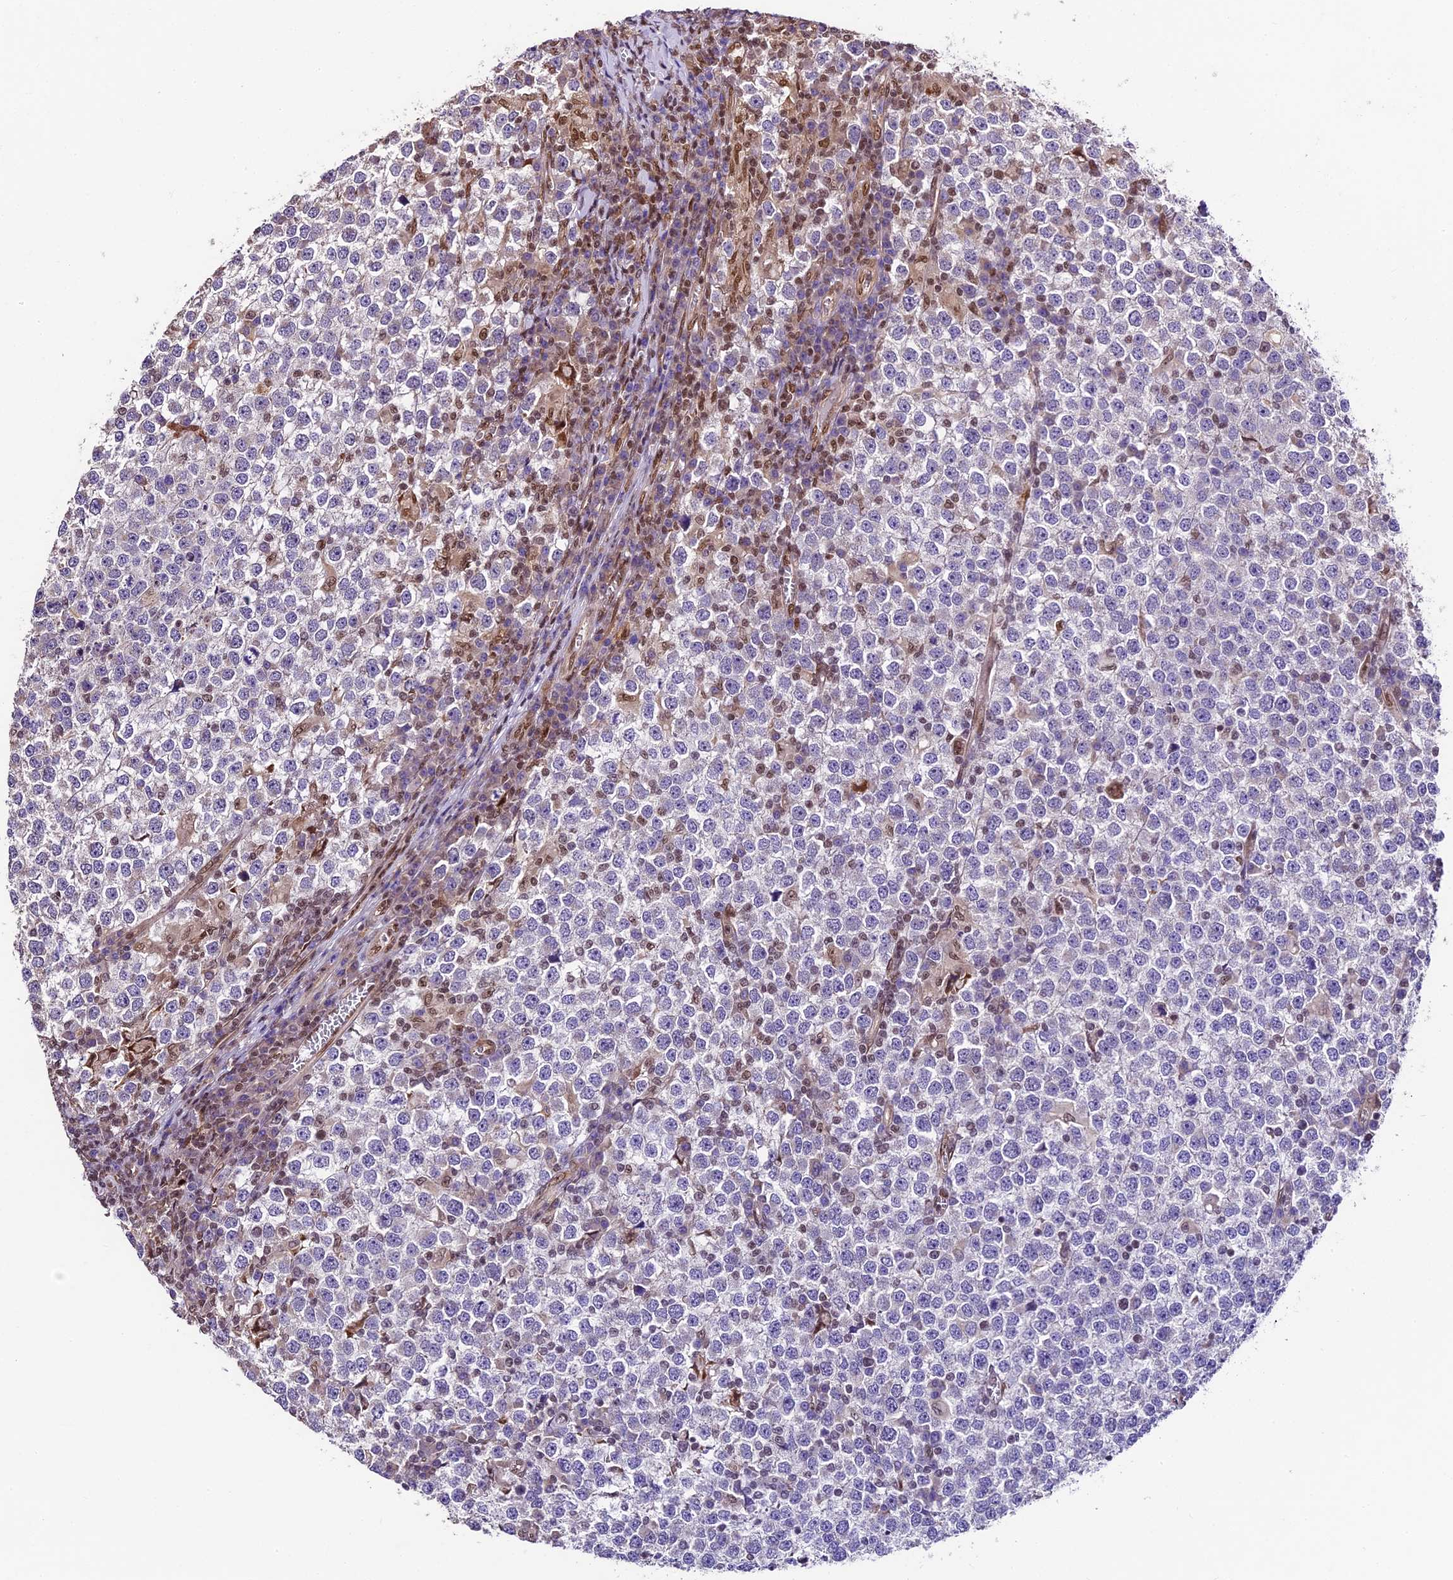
{"staining": {"intensity": "negative", "quantity": "none", "location": "none"}, "tissue": "testis cancer", "cell_type": "Tumor cells", "image_type": "cancer", "snomed": [{"axis": "morphology", "description": "Seminoma, NOS"}, {"axis": "topography", "description": "Testis"}], "caption": "The IHC photomicrograph has no significant expression in tumor cells of testis seminoma tissue.", "gene": "TRIM22", "patient": {"sex": "male", "age": 65}}